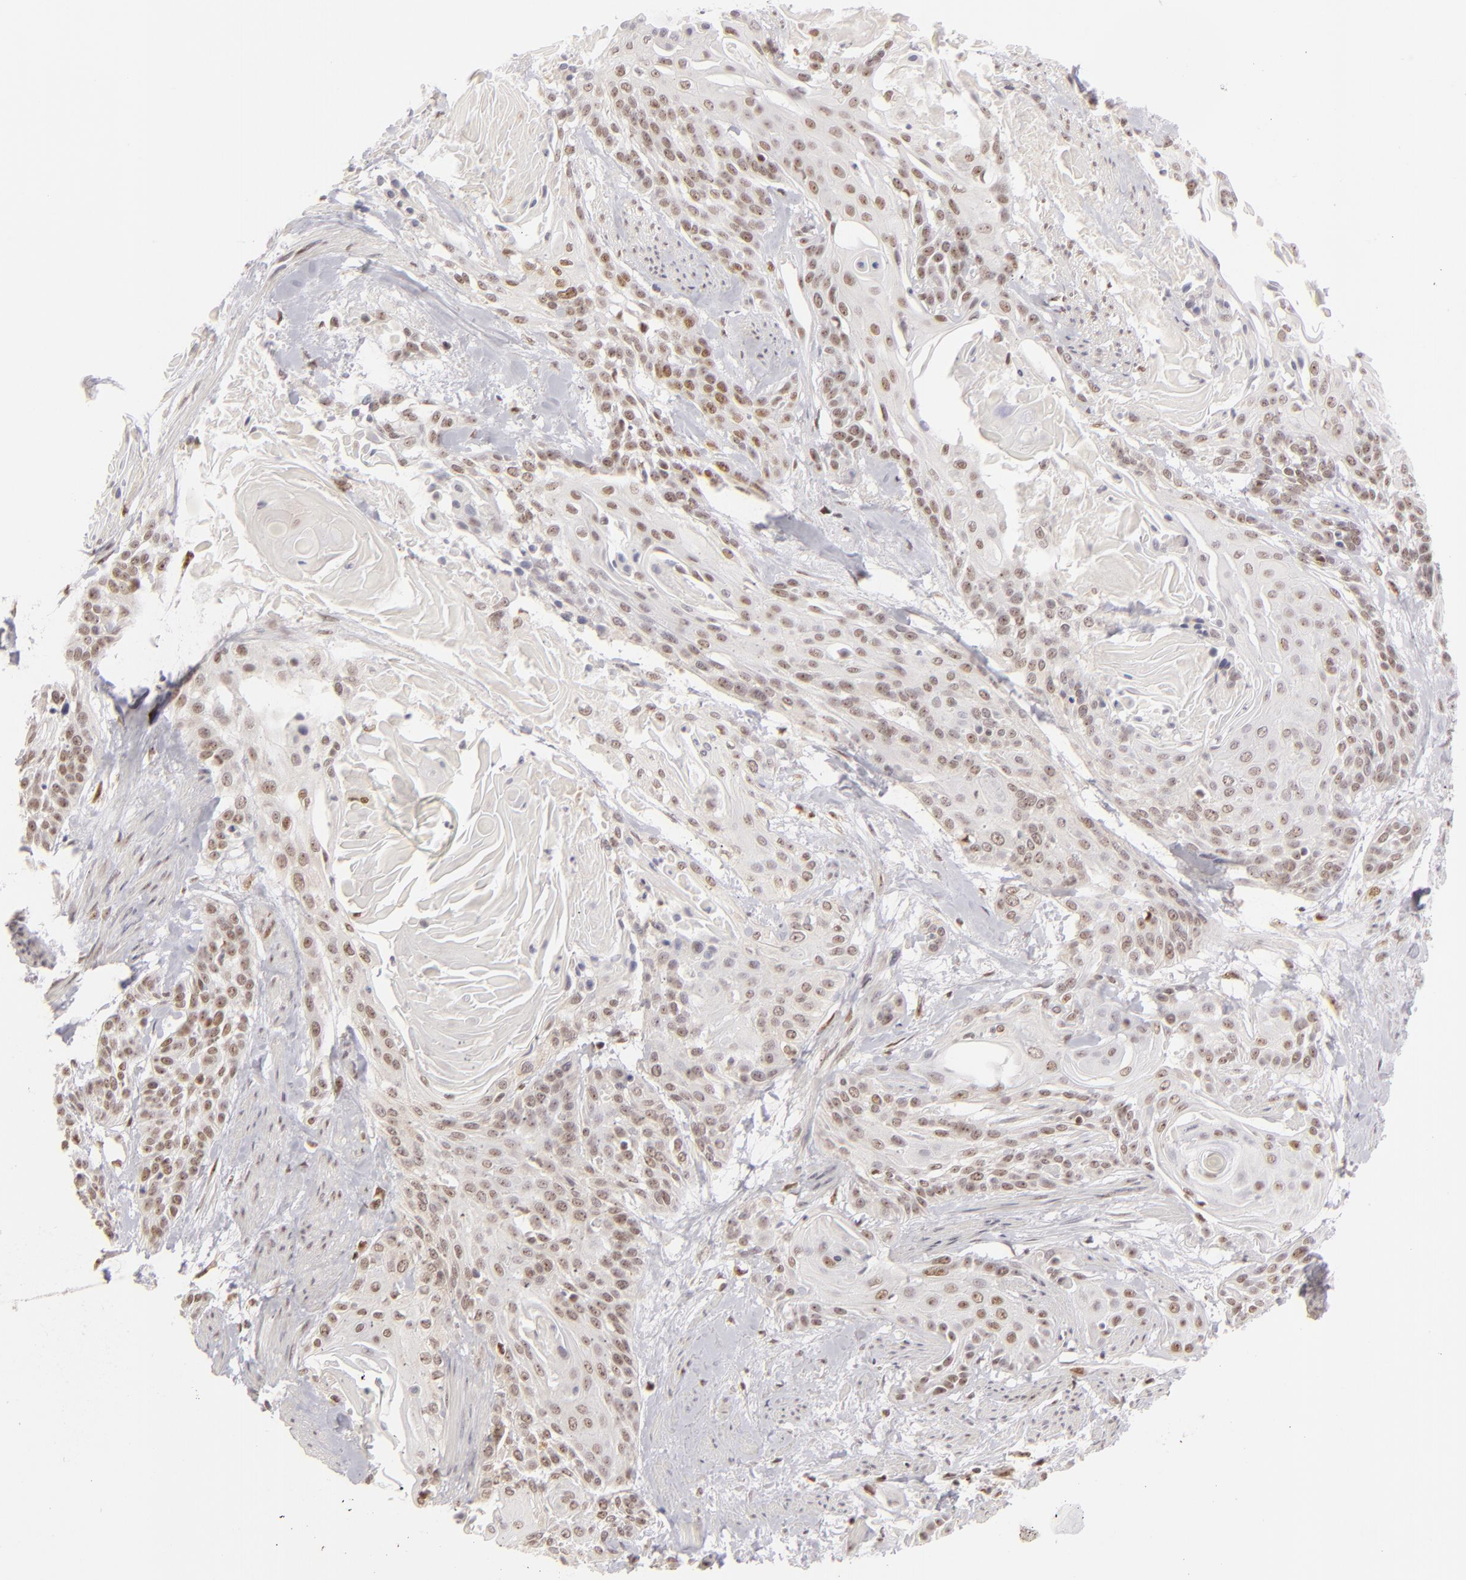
{"staining": {"intensity": "weak", "quantity": ">75%", "location": "nuclear"}, "tissue": "cervical cancer", "cell_type": "Tumor cells", "image_type": "cancer", "snomed": [{"axis": "morphology", "description": "Squamous cell carcinoma, NOS"}, {"axis": "topography", "description": "Cervix"}], "caption": "Immunohistochemistry (IHC) micrograph of human cervical cancer stained for a protein (brown), which reveals low levels of weak nuclear expression in about >75% of tumor cells.", "gene": "DAXX", "patient": {"sex": "female", "age": 57}}